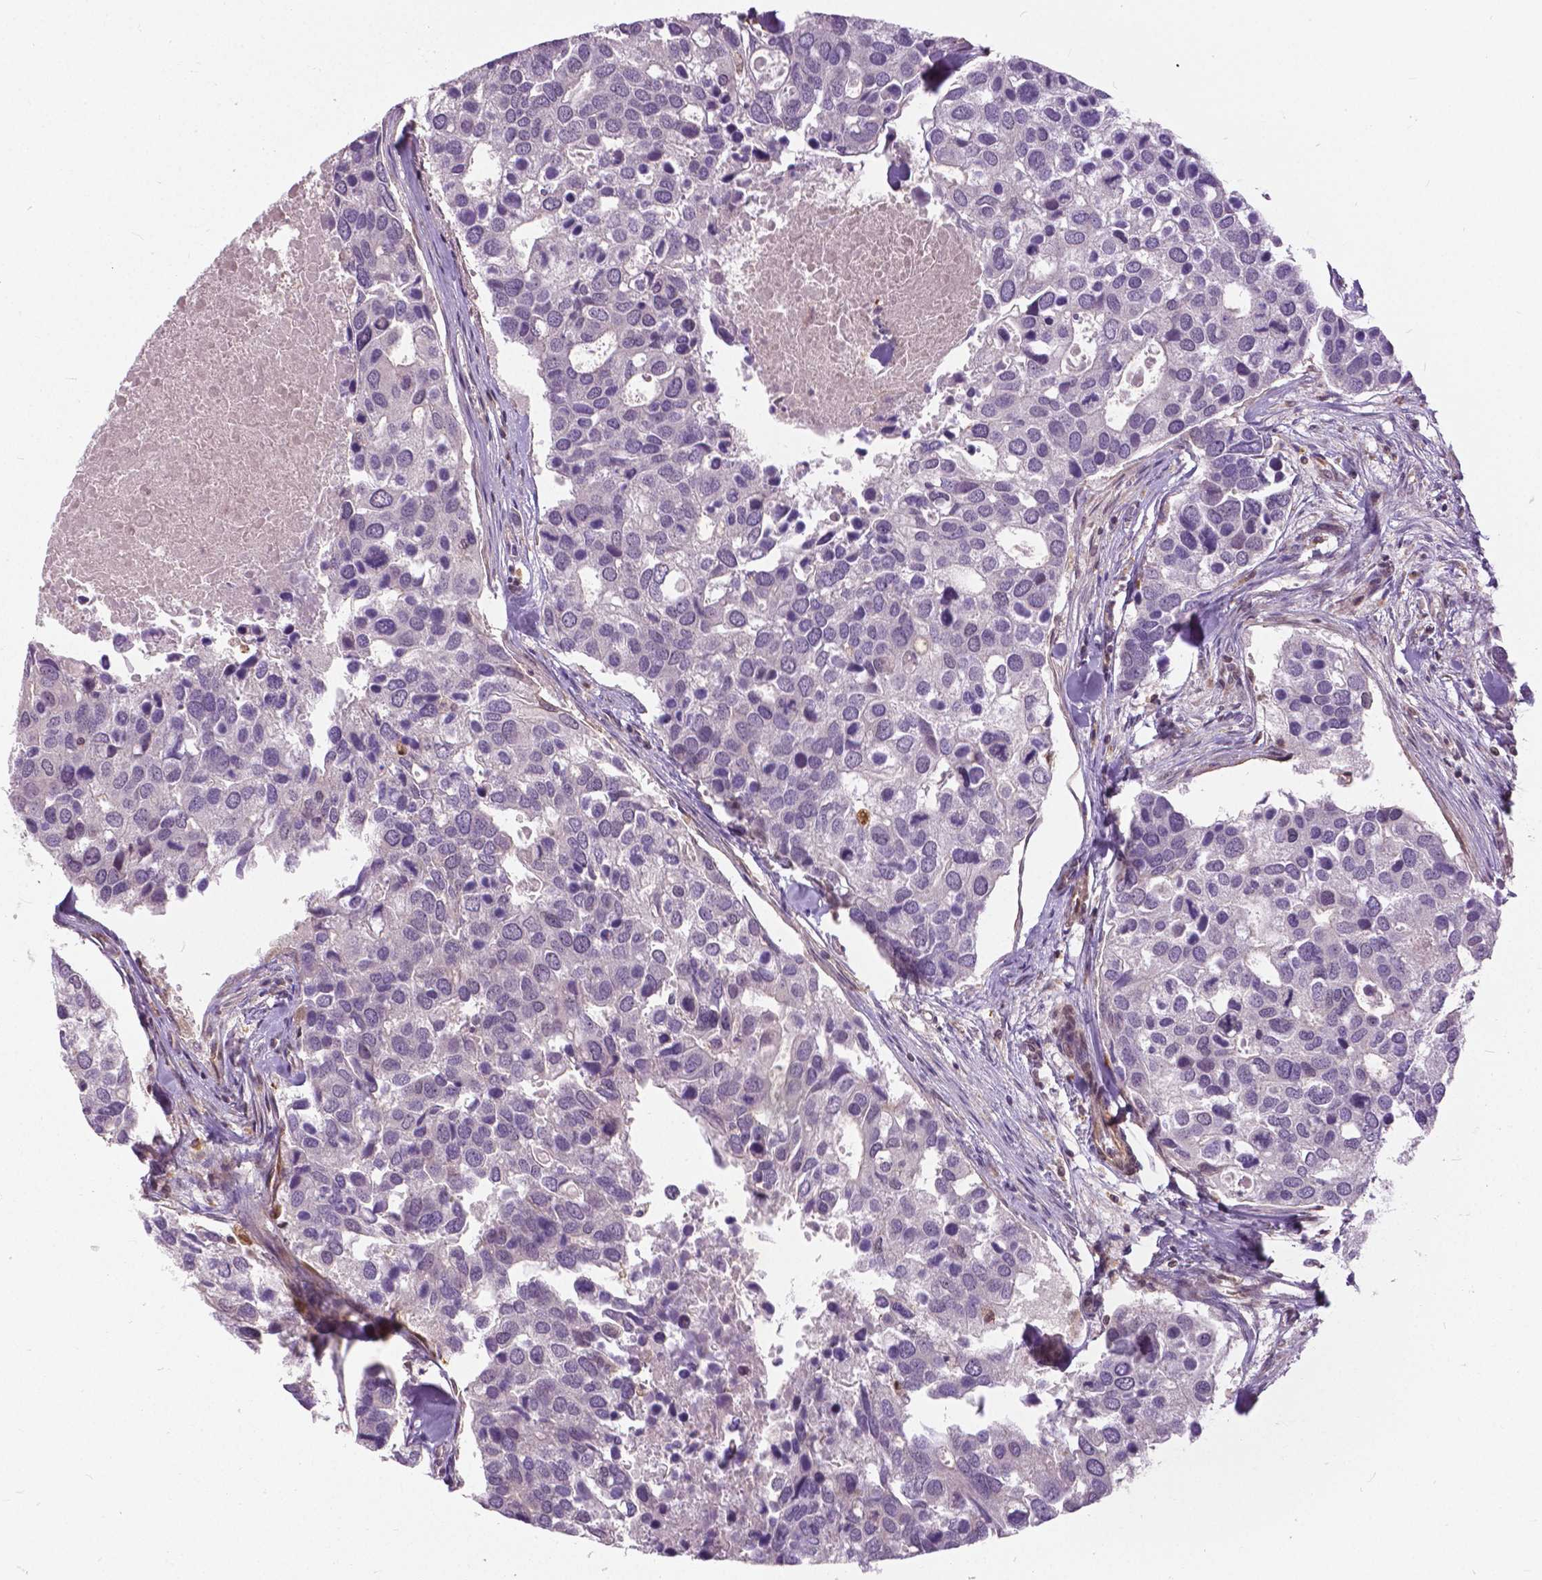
{"staining": {"intensity": "negative", "quantity": "none", "location": "none"}, "tissue": "breast cancer", "cell_type": "Tumor cells", "image_type": "cancer", "snomed": [{"axis": "morphology", "description": "Duct carcinoma"}, {"axis": "topography", "description": "Breast"}], "caption": "Immunohistochemistry micrograph of neoplastic tissue: intraductal carcinoma (breast) stained with DAB (3,3'-diaminobenzidine) reveals no significant protein positivity in tumor cells. (DAB IHC visualized using brightfield microscopy, high magnification).", "gene": "ANXA13", "patient": {"sex": "female", "age": 83}}